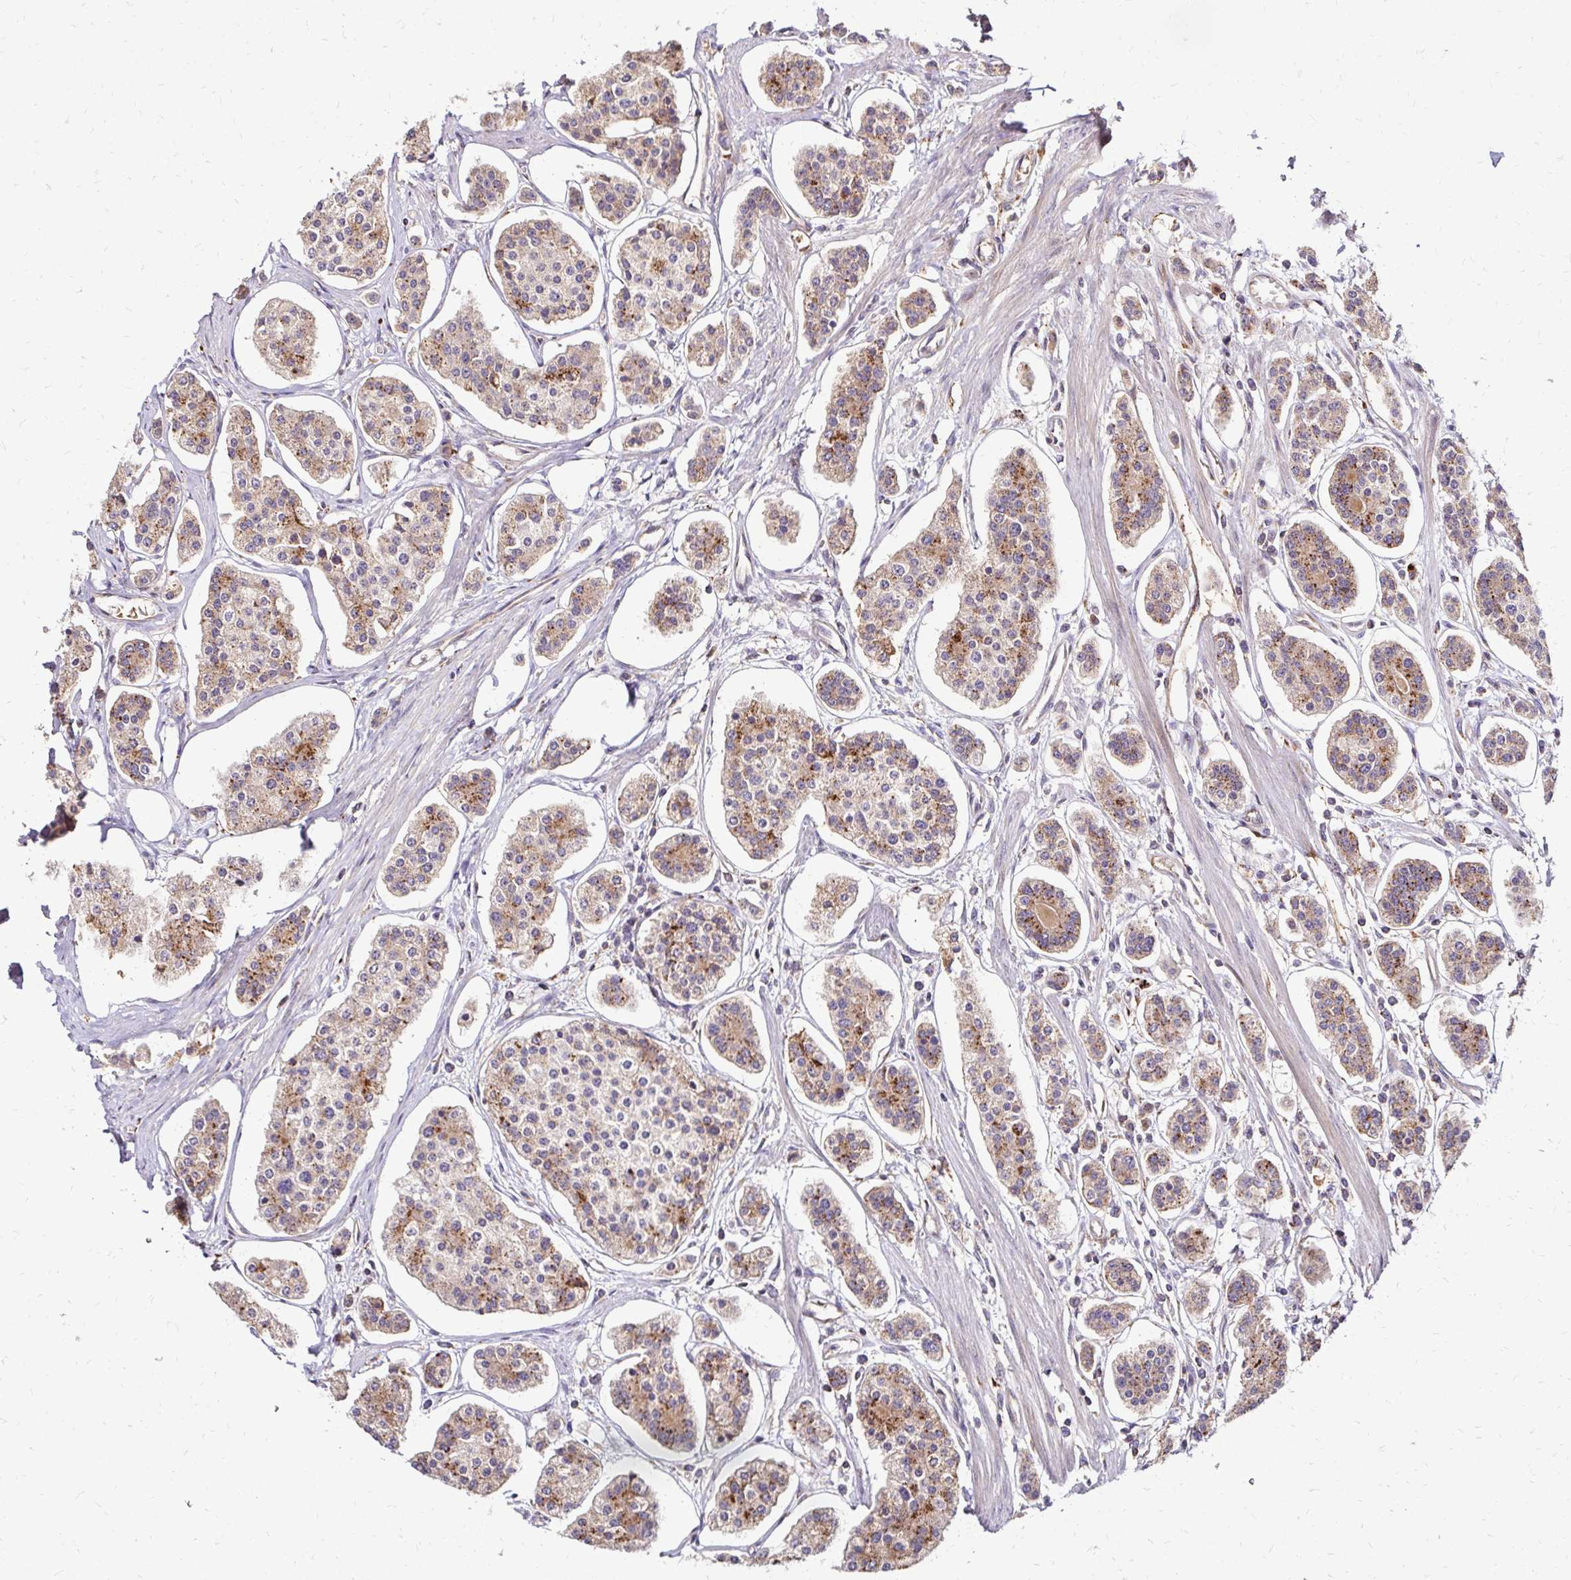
{"staining": {"intensity": "moderate", "quantity": ">75%", "location": "cytoplasmic/membranous"}, "tissue": "carcinoid", "cell_type": "Tumor cells", "image_type": "cancer", "snomed": [{"axis": "morphology", "description": "Carcinoid, malignant, NOS"}, {"axis": "topography", "description": "Small intestine"}], "caption": "Immunohistochemistry photomicrograph of neoplastic tissue: human carcinoid stained using IHC reveals medium levels of moderate protein expression localized specifically in the cytoplasmic/membranous of tumor cells, appearing as a cytoplasmic/membranous brown color.", "gene": "IDUA", "patient": {"sex": "female", "age": 65}}